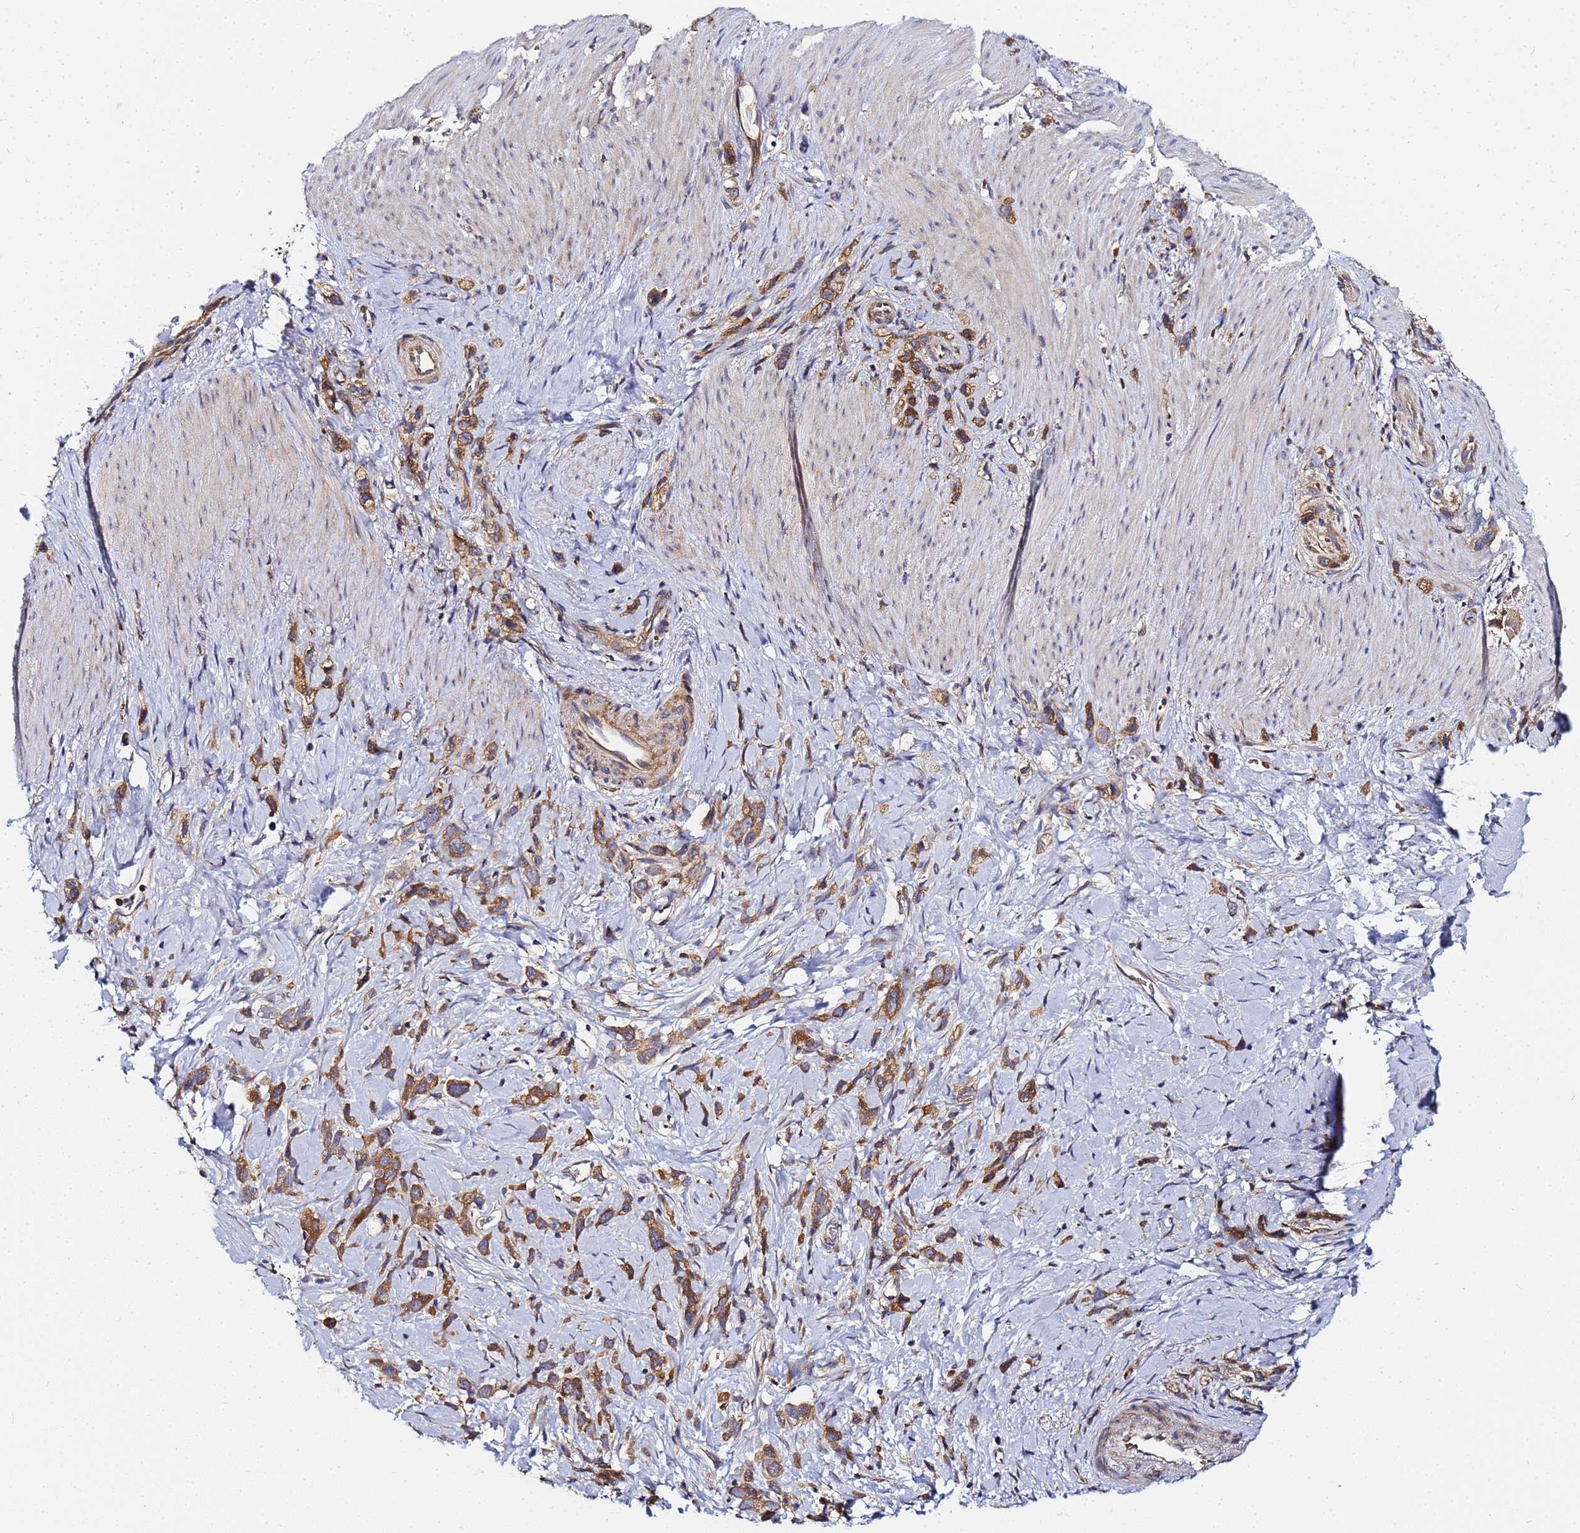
{"staining": {"intensity": "moderate", "quantity": ">75%", "location": "cytoplasmic/membranous"}, "tissue": "stomach cancer", "cell_type": "Tumor cells", "image_type": "cancer", "snomed": [{"axis": "morphology", "description": "Adenocarcinoma, NOS"}, {"axis": "topography", "description": "Stomach"}], "caption": "Human stomach cancer (adenocarcinoma) stained for a protein (brown) exhibits moderate cytoplasmic/membranous positive expression in about >75% of tumor cells.", "gene": "CHM", "patient": {"sex": "female", "age": 65}}